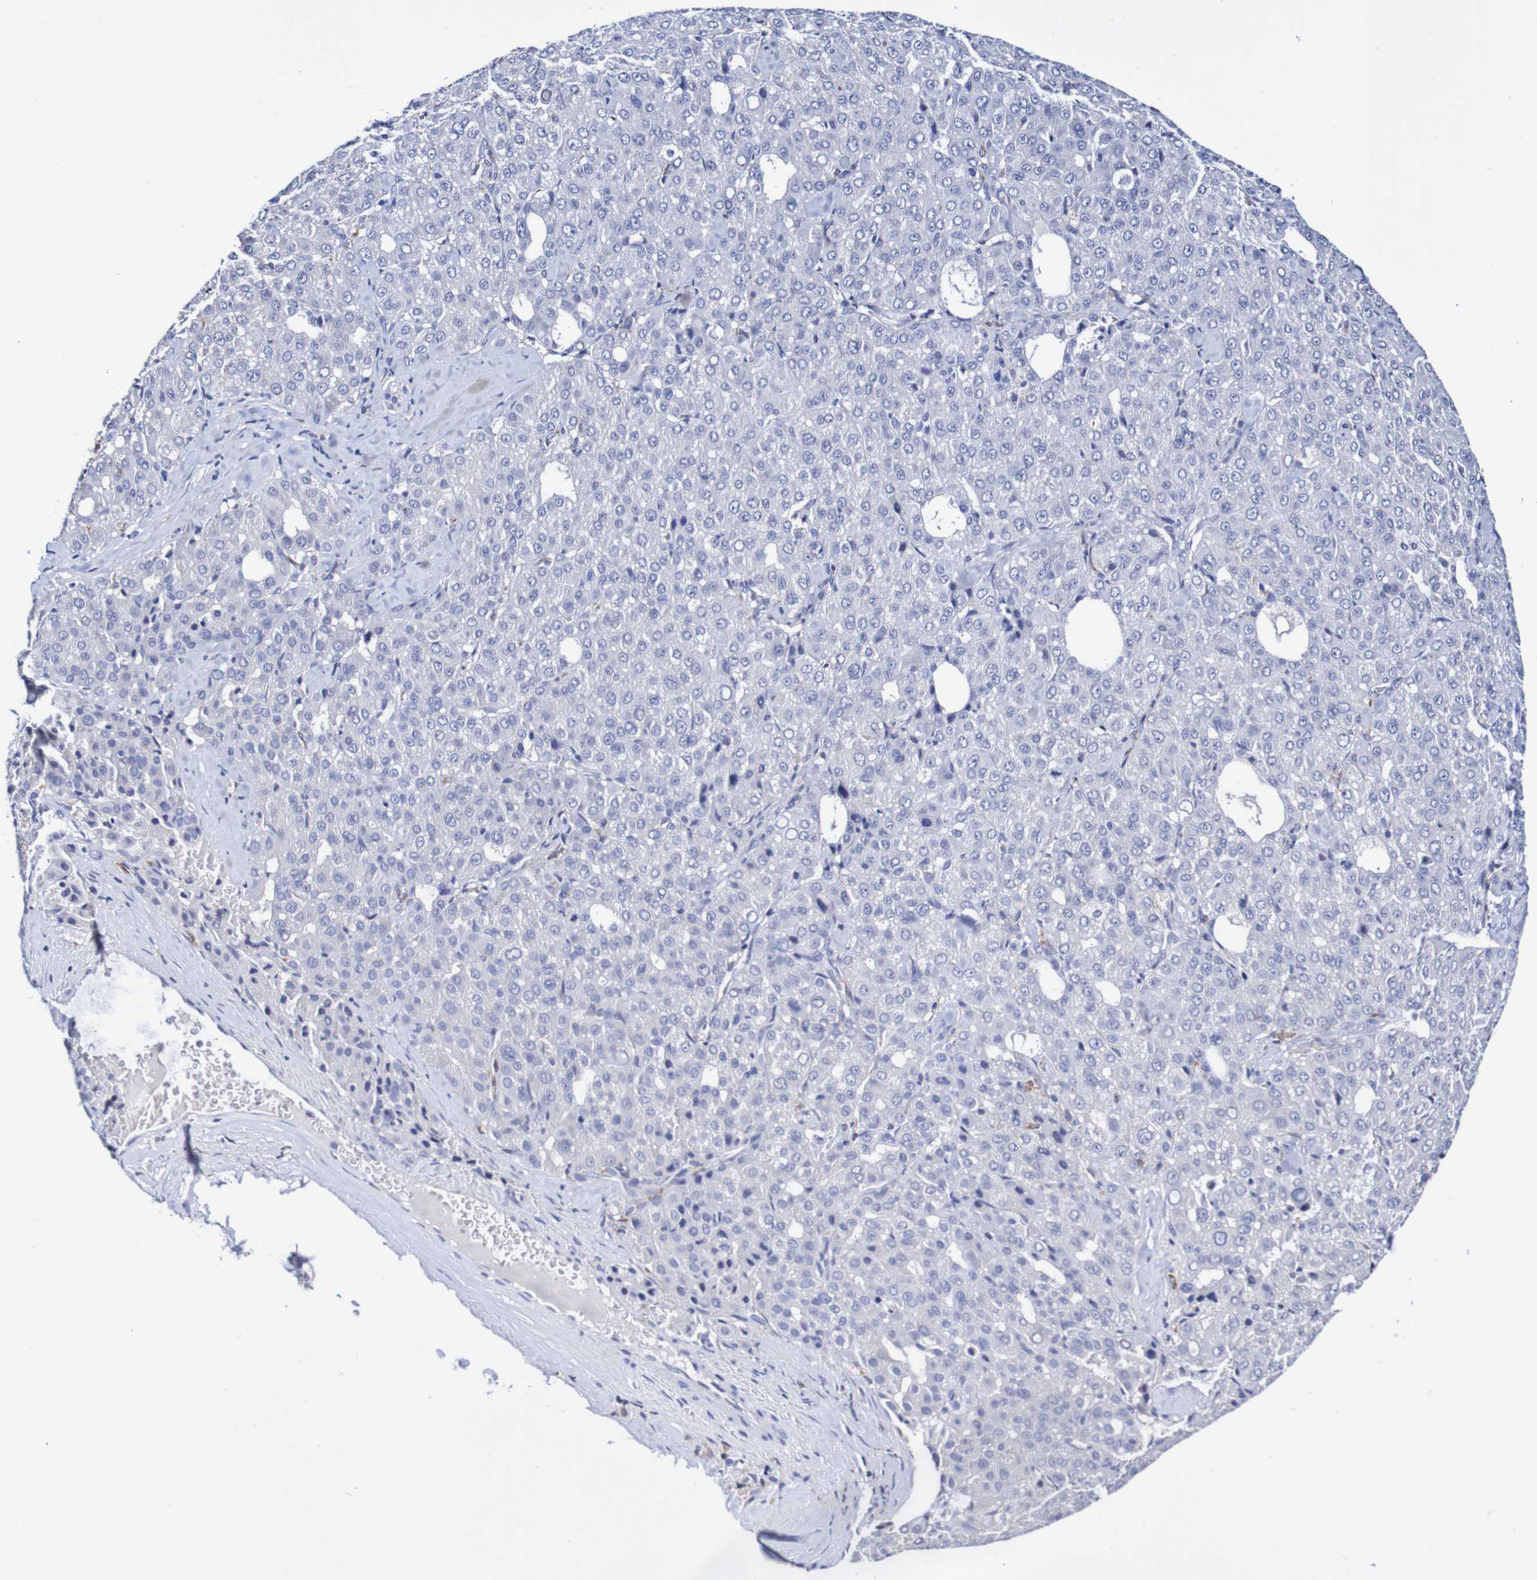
{"staining": {"intensity": "negative", "quantity": "none", "location": "none"}, "tissue": "liver cancer", "cell_type": "Tumor cells", "image_type": "cancer", "snomed": [{"axis": "morphology", "description": "Carcinoma, Hepatocellular, NOS"}, {"axis": "topography", "description": "Liver"}], "caption": "There is no significant positivity in tumor cells of liver hepatocellular carcinoma.", "gene": "SEZ6", "patient": {"sex": "male", "age": 65}}